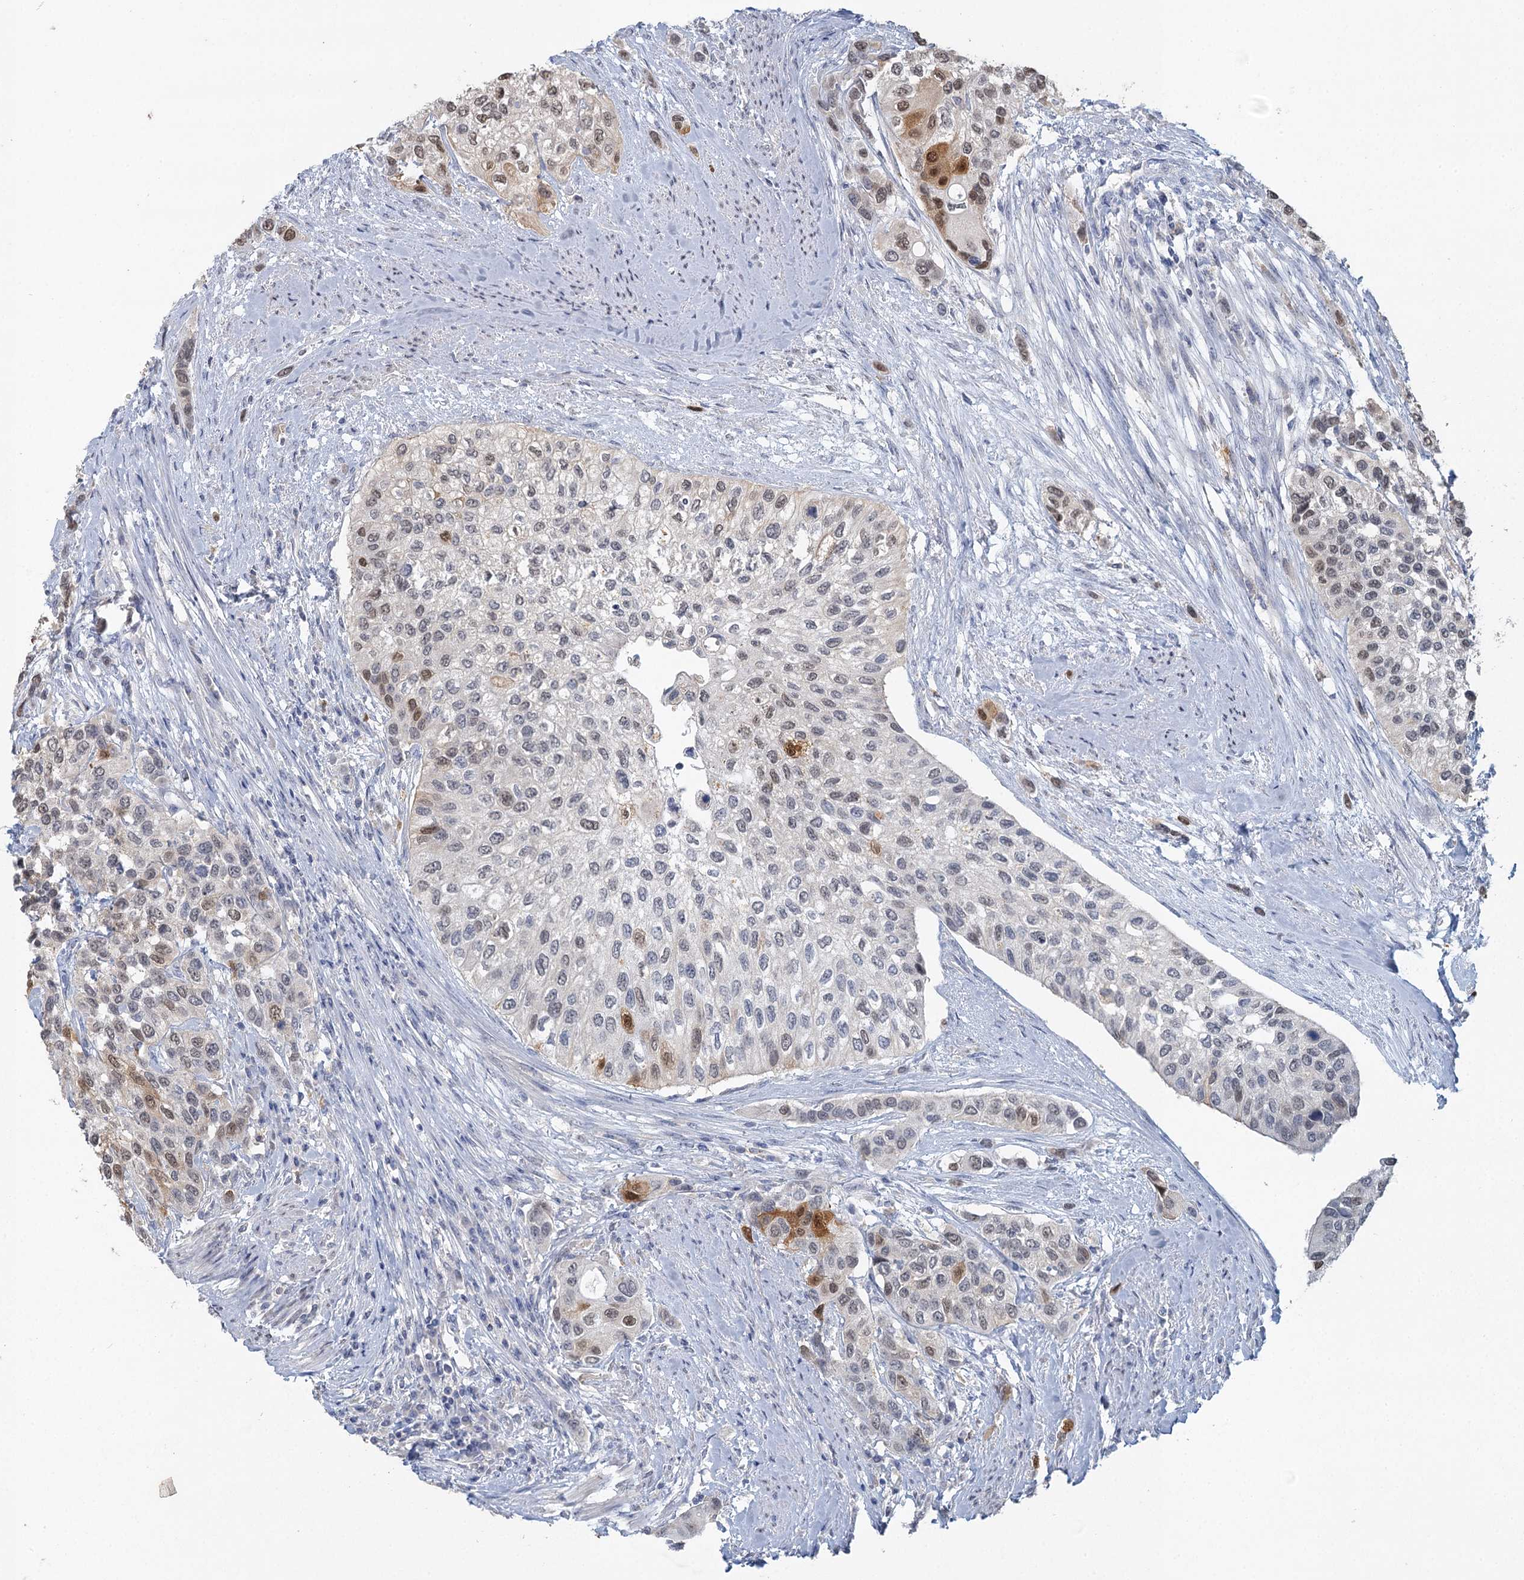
{"staining": {"intensity": "moderate", "quantity": "<25%", "location": "cytoplasmic/membranous,nuclear"}, "tissue": "urothelial cancer", "cell_type": "Tumor cells", "image_type": "cancer", "snomed": [{"axis": "morphology", "description": "Normal tissue, NOS"}, {"axis": "morphology", "description": "Urothelial carcinoma, High grade"}, {"axis": "topography", "description": "Vascular tissue"}, {"axis": "topography", "description": "Urinary bladder"}], "caption": "This is a photomicrograph of immunohistochemistry (IHC) staining of high-grade urothelial carcinoma, which shows moderate staining in the cytoplasmic/membranous and nuclear of tumor cells.", "gene": "MYO7B", "patient": {"sex": "female", "age": 56}}